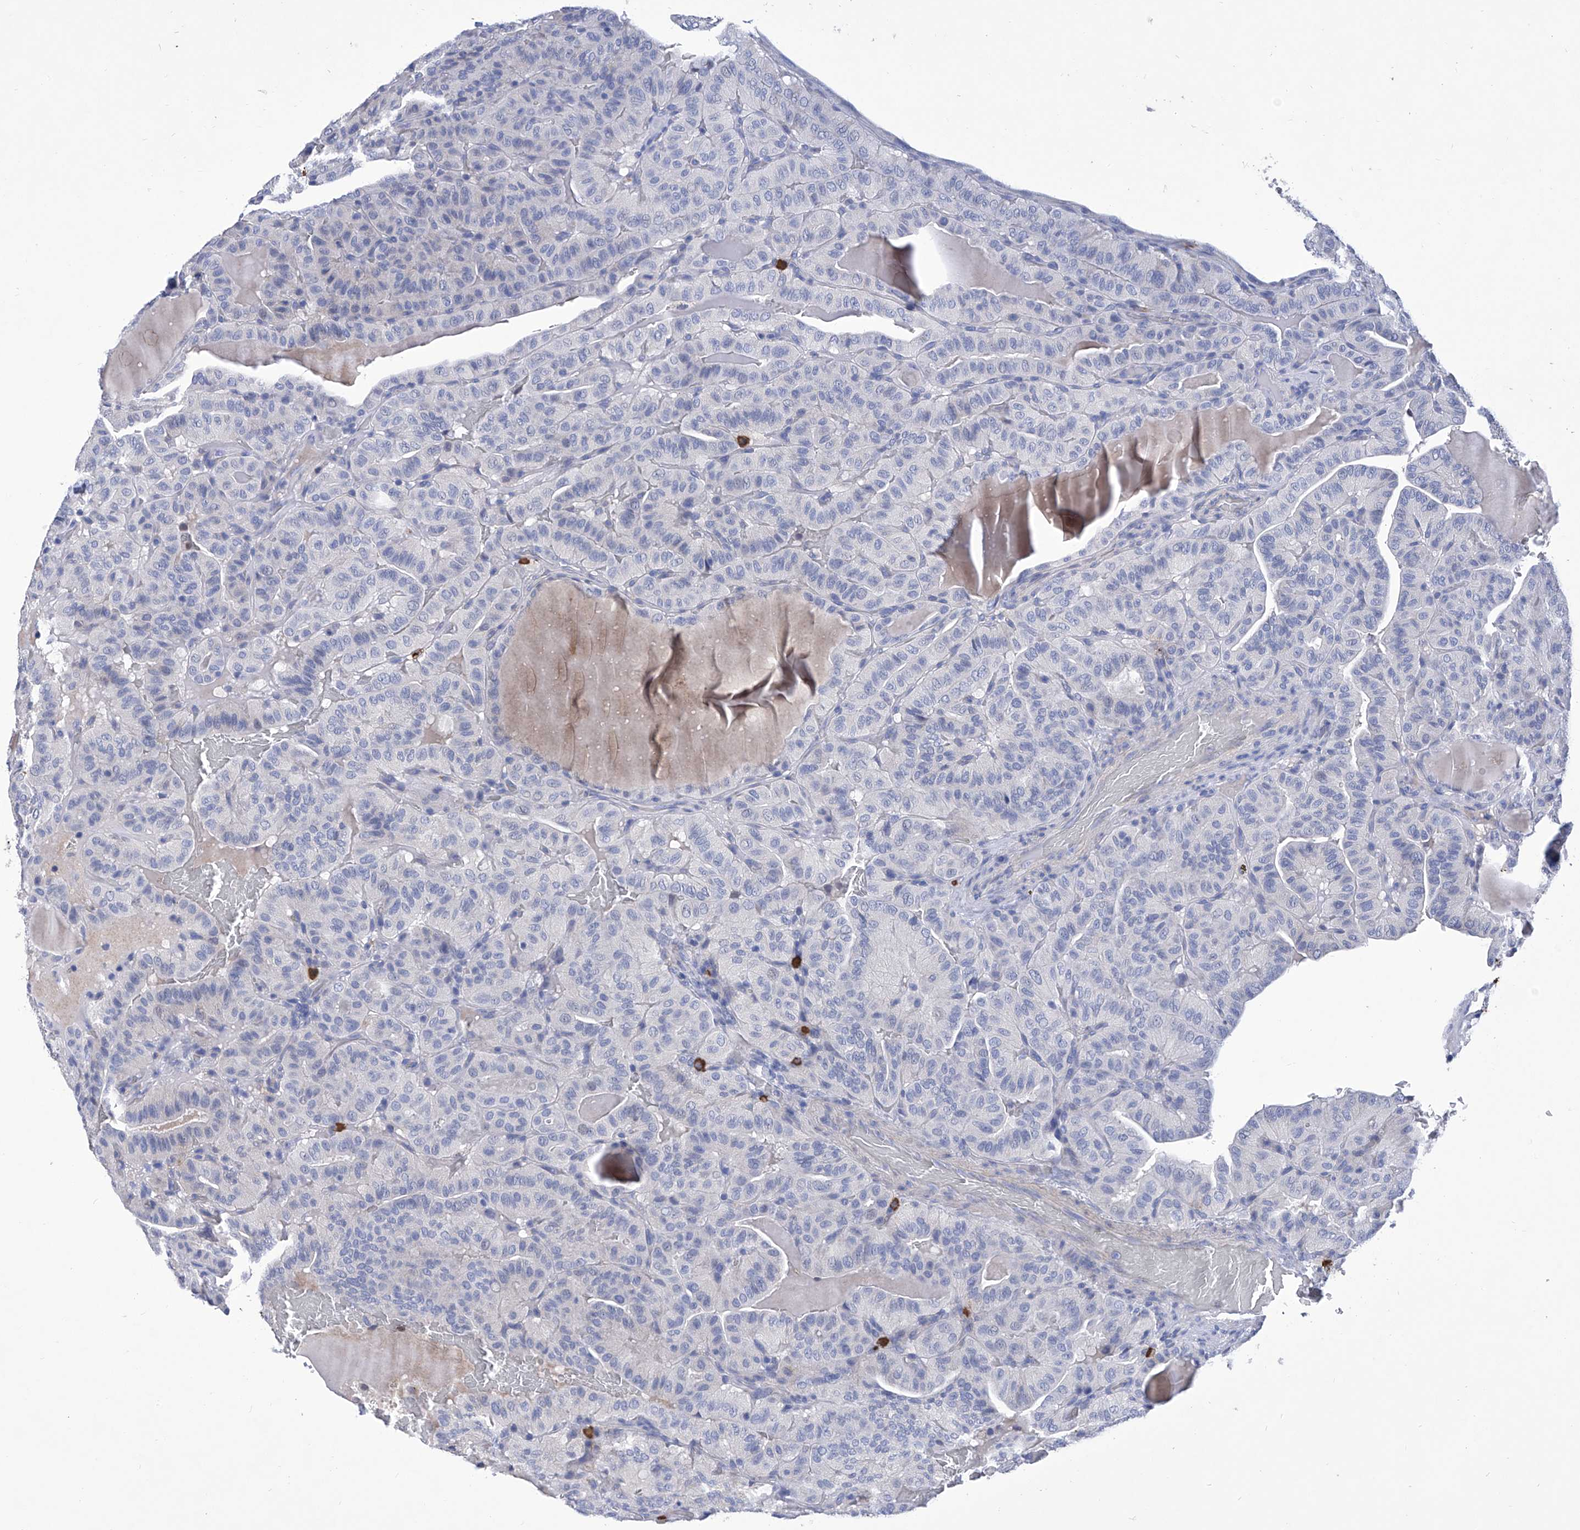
{"staining": {"intensity": "negative", "quantity": "none", "location": "none"}, "tissue": "thyroid cancer", "cell_type": "Tumor cells", "image_type": "cancer", "snomed": [{"axis": "morphology", "description": "Papillary adenocarcinoma, NOS"}, {"axis": "topography", "description": "Thyroid gland"}], "caption": "Immunohistochemistry histopathology image of thyroid cancer stained for a protein (brown), which shows no expression in tumor cells. (IHC, brightfield microscopy, high magnification).", "gene": "IFNL2", "patient": {"sex": "male", "age": 77}}